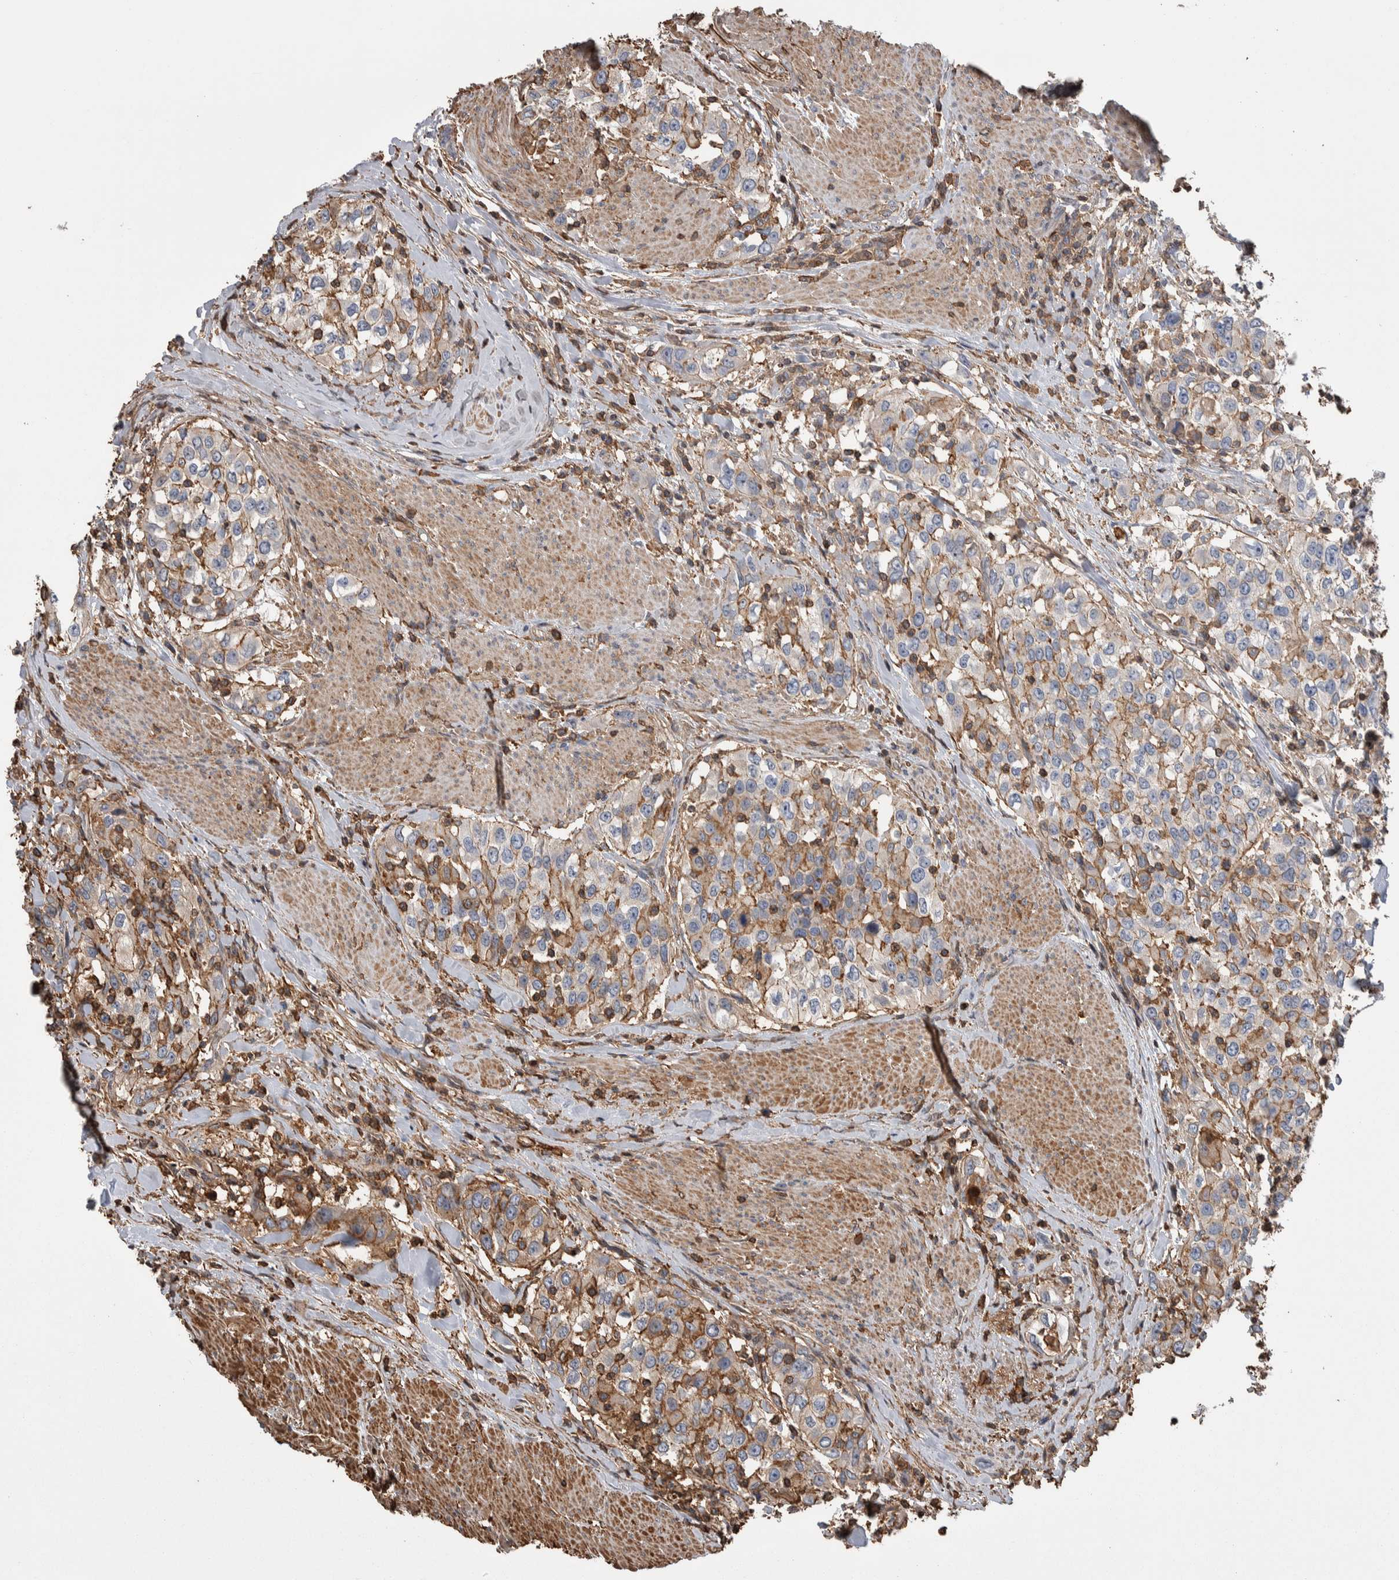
{"staining": {"intensity": "weak", "quantity": "25%-75%", "location": "cytoplasmic/membranous"}, "tissue": "urothelial cancer", "cell_type": "Tumor cells", "image_type": "cancer", "snomed": [{"axis": "morphology", "description": "Urothelial carcinoma, High grade"}, {"axis": "topography", "description": "Urinary bladder"}], "caption": "Immunohistochemistry (IHC) (DAB) staining of high-grade urothelial carcinoma reveals weak cytoplasmic/membranous protein positivity in approximately 25%-75% of tumor cells.", "gene": "ENPP2", "patient": {"sex": "female", "age": 80}}